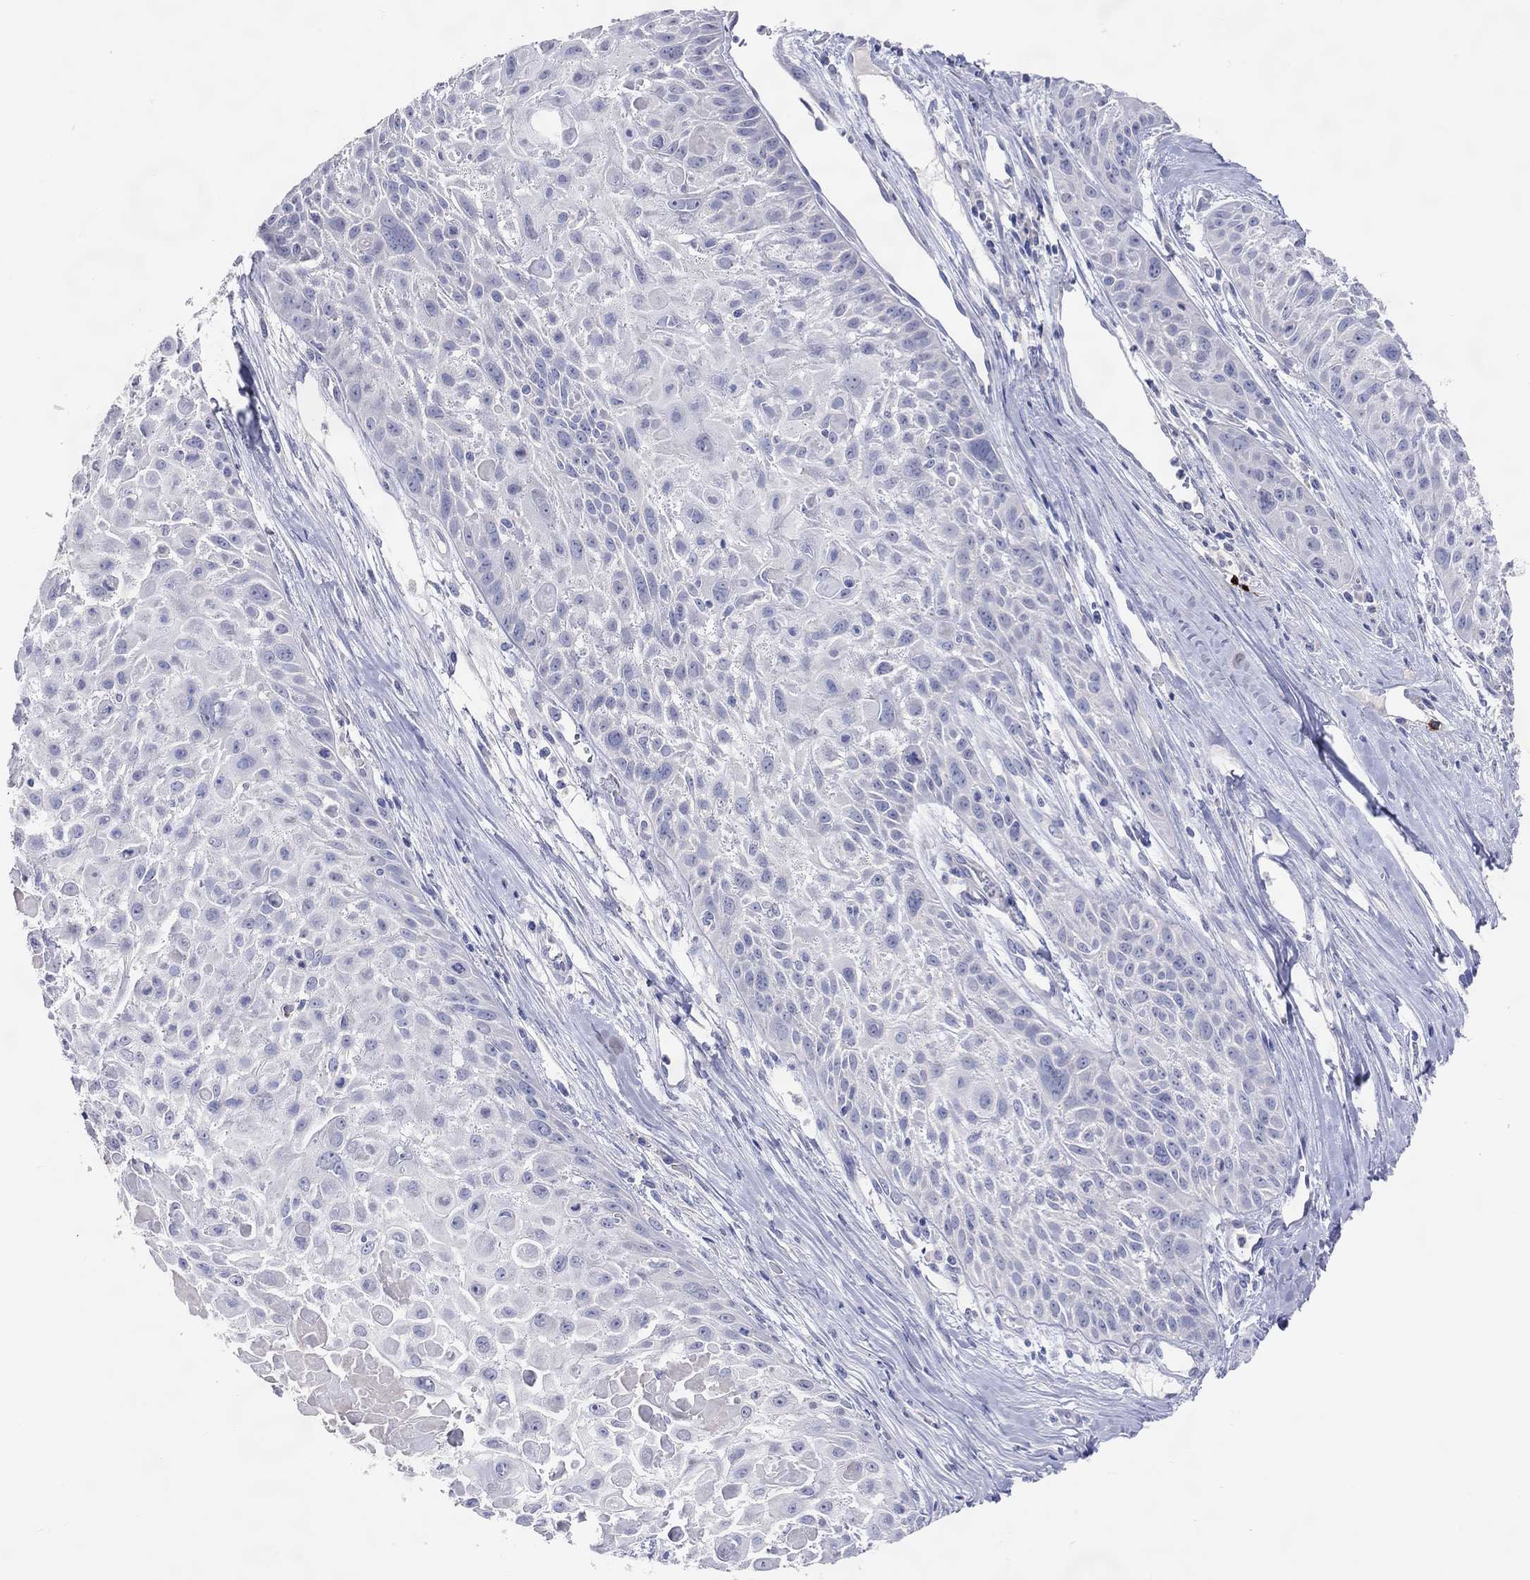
{"staining": {"intensity": "negative", "quantity": "none", "location": "none"}, "tissue": "skin cancer", "cell_type": "Tumor cells", "image_type": "cancer", "snomed": [{"axis": "morphology", "description": "Squamous cell carcinoma, NOS"}, {"axis": "topography", "description": "Skin"}, {"axis": "topography", "description": "Anal"}], "caption": "Immunohistochemistry image of skin squamous cell carcinoma stained for a protein (brown), which exhibits no expression in tumor cells.", "gene": "DNAH6", "patient": {"sex": "female", "age": 75}}